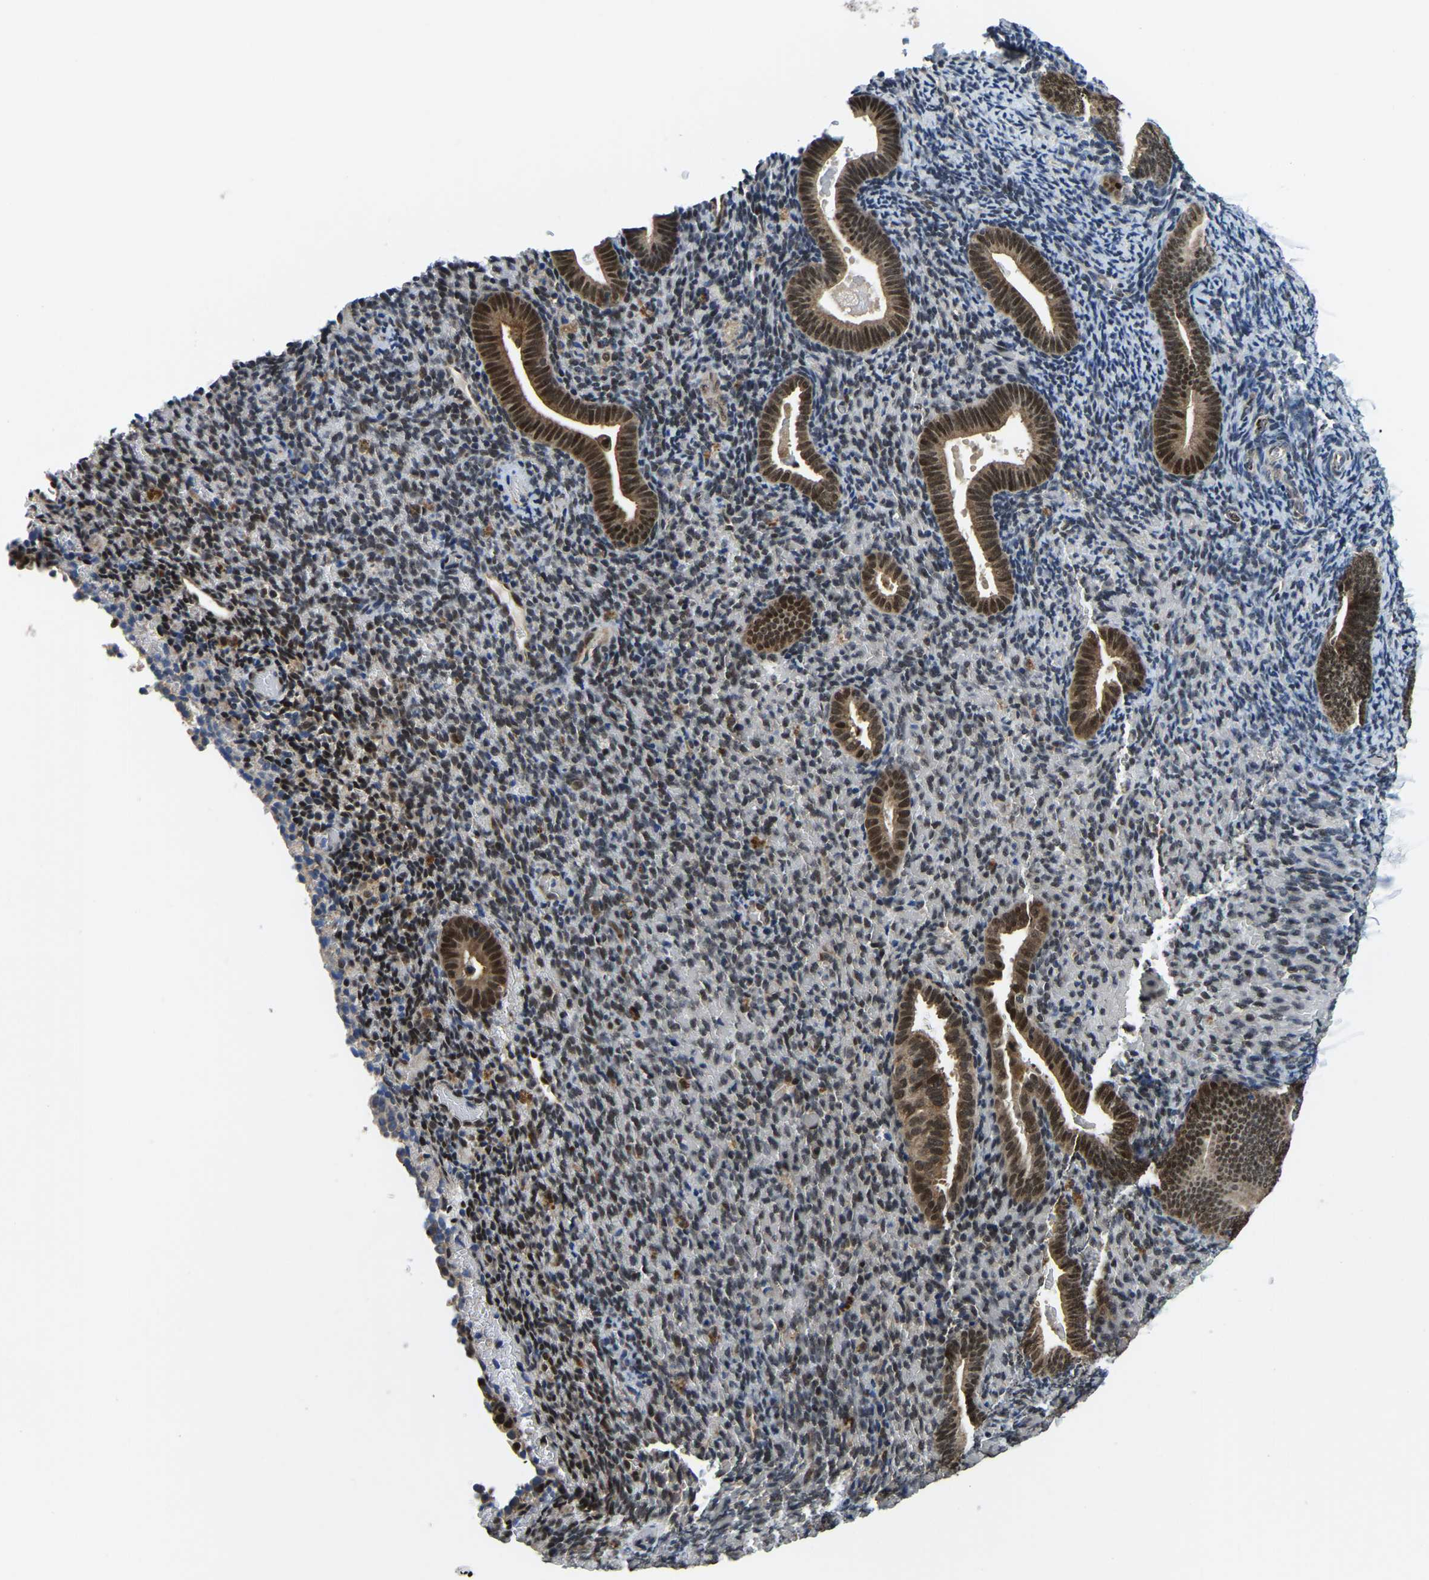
{"staining": {"intensity": "weak", "quantity": ">75%", "location": "nuclear"}, "tissue": "endometrium", "cell_type": "Cells in endometrial stroma", "image_type": "normal", "snomed": [{"axis": "morphology", "description": "Normal tissue, NOS"}, {"axis": "topography", "description": "Endometrium"}], "caption": "Immunohistochemical staining of benign human endometrium shows weak nuclear protein staining in about >75% of cells in endometrial stroma. The staining was performed using DAB (3,3'-diaminobenzidine), with brown indicating positive protein expression. Nuclei are stained blue with hematoxylin.", "gene": "DFFA", "patient": {"sex": "female", "age": 51}}